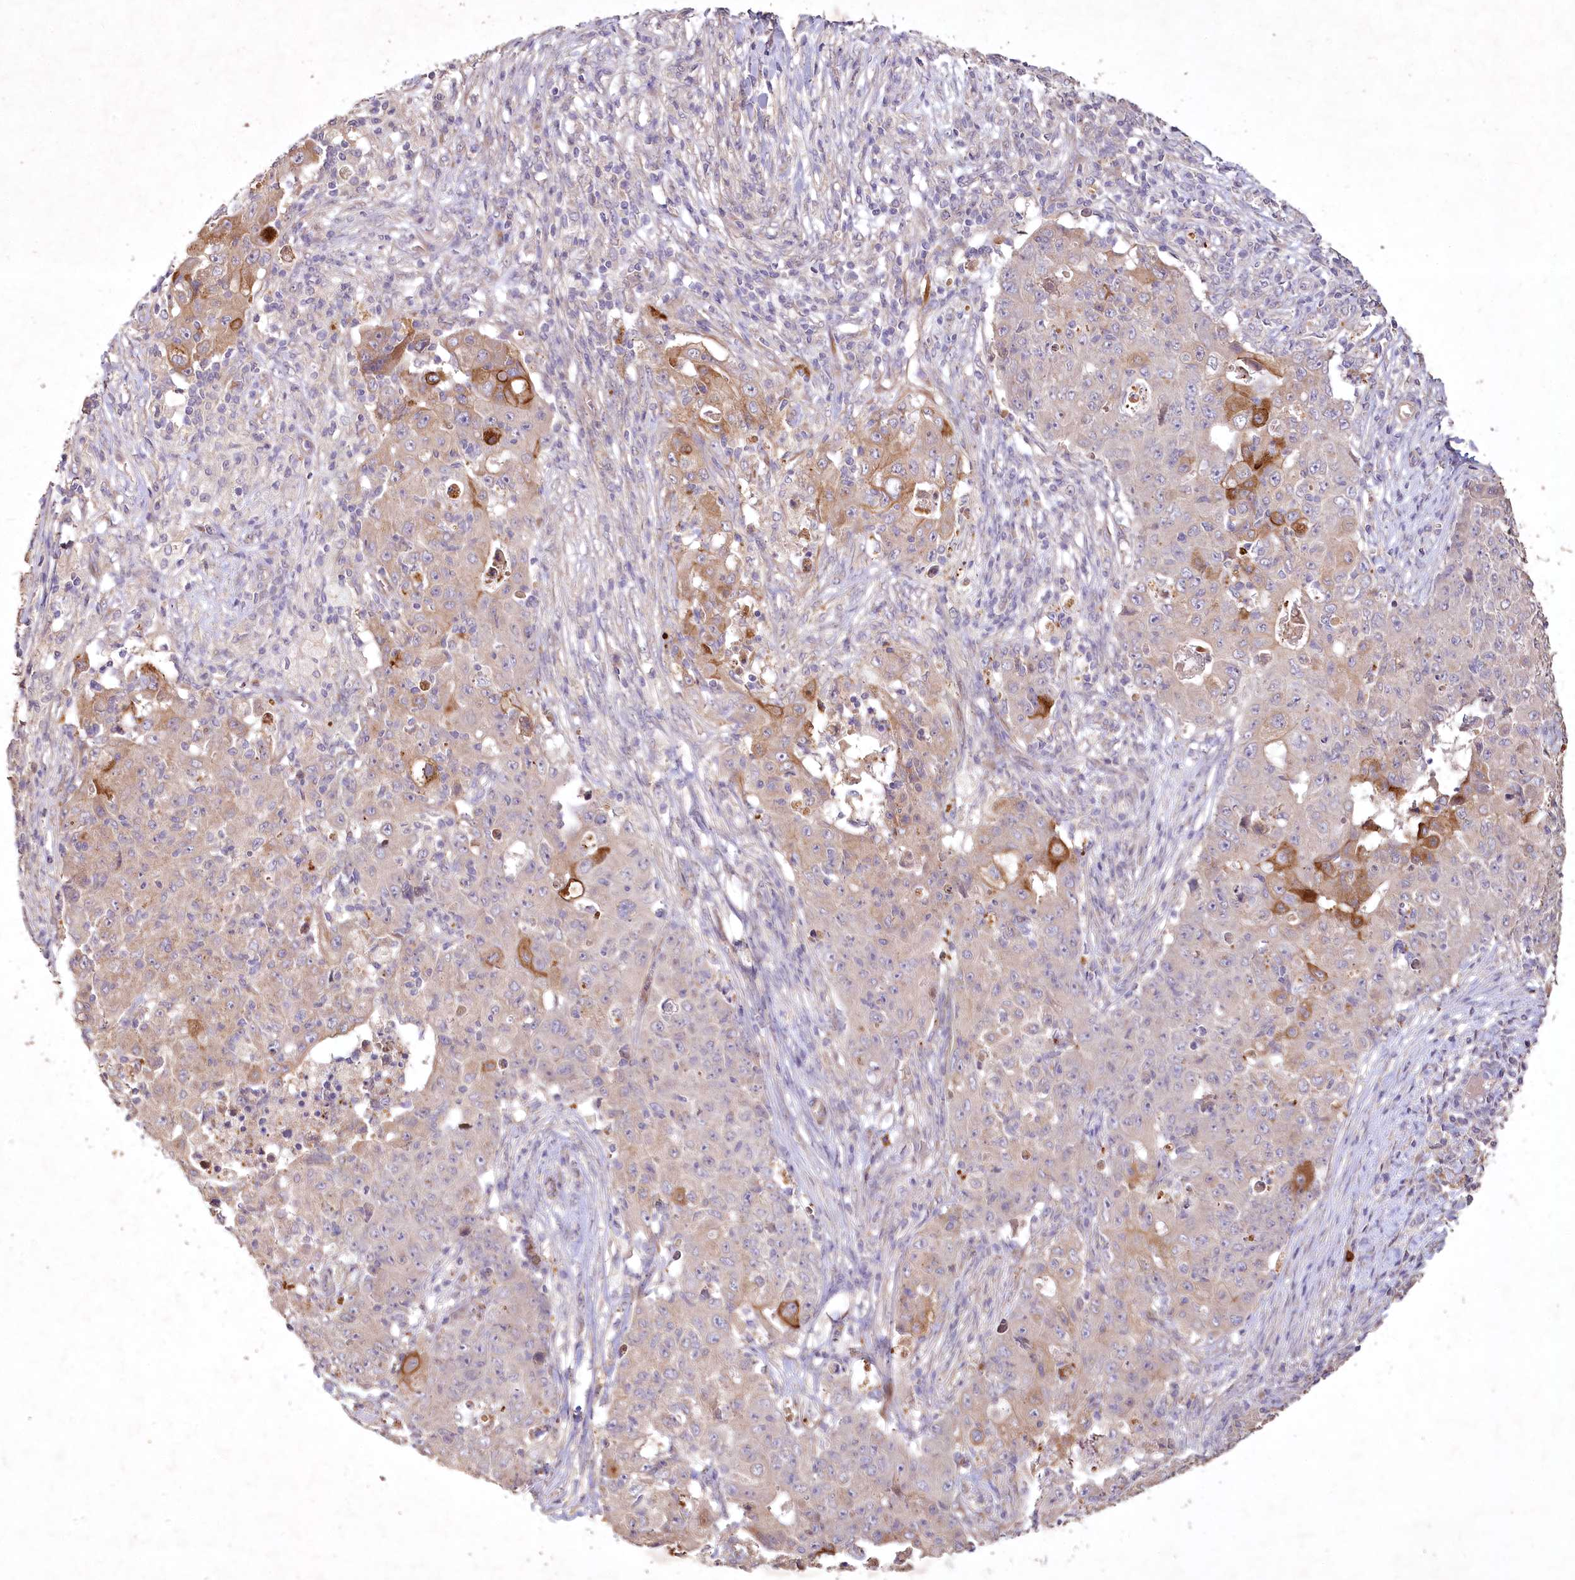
{"staining": {"intensity": "moderate", "quantity": "<25%", "location": "cytoplasmic/membranous"}, "tissue": "ovarian cancer", "cell_type": "Tumor cells", "image_type": "cancer", "snomed": [{"axis": "morphology", "description": "Carcinoma, endometroid"}, {"axis": "topography", "description": "Ovary"}], "caption": "A low amount of moderate cytoplasmic/membranous expression is seen in approximately <25% of tumor cells in ovarian endometroid carcinoma tissue.", "gene": "IRAK1BP1", "patient": {"sex": "female", "age": 42}}